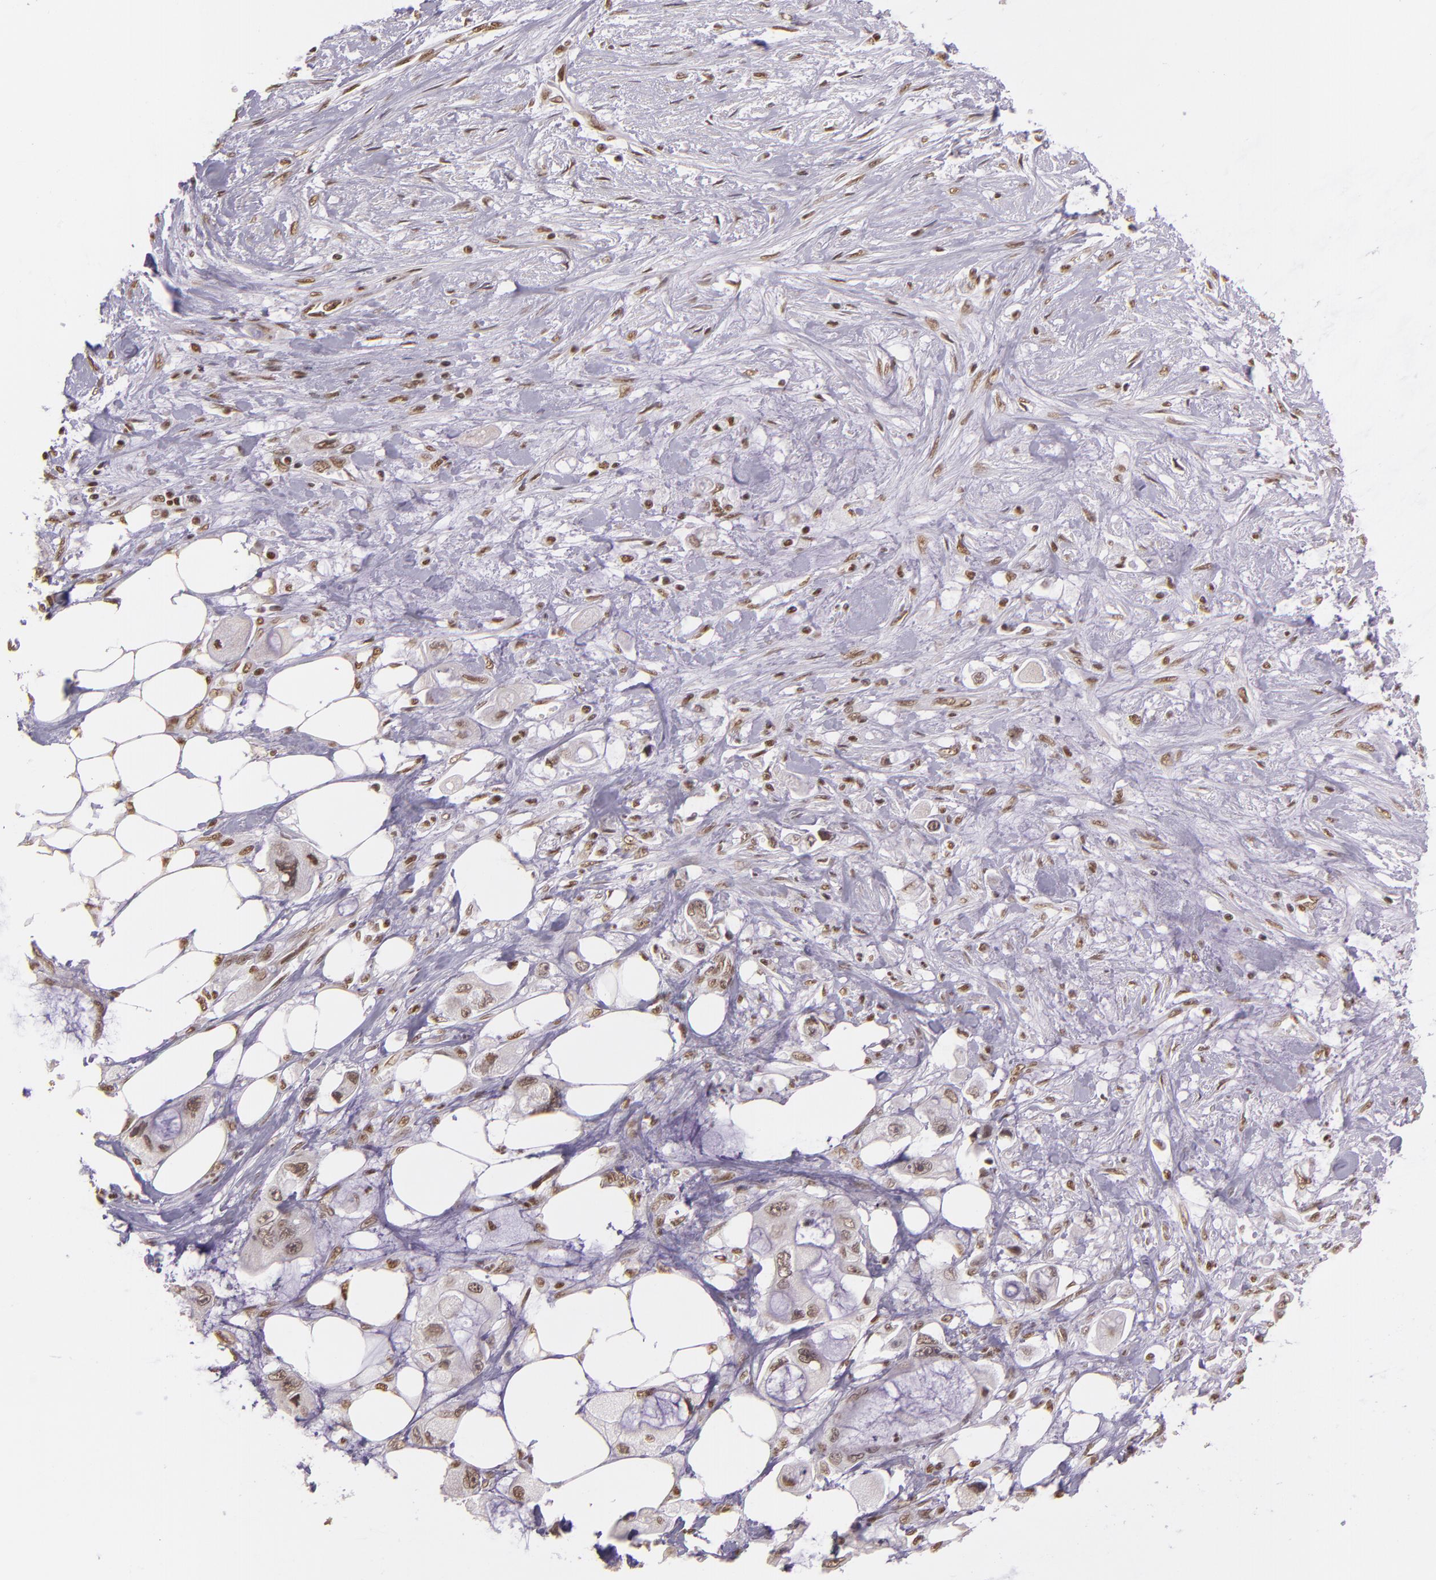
{"staining": {"intensity": "weak", "quantity": ">75%", "location": "nuclear"}, "tissue": "pancreatic cancer", "cell_type": "Tumor cells", "image_type": "cancer", "snomed": [{"axis": "morphology", "description": "Adenocarcinoma, NOS"}, {"axis": "topography", "description": "Pancreas"}, {"axis": "topography", "description": "Stomach, upper"}], "caption": "High-magnification brightfield microscopy of pancreatic adenocarcinoma stained with DAB (3,3'-diaminobenzidine) (brown) and counterstained with hematoxylin (blue). tumor cells exhibit weak nuclear positivity is identified in approximately>75% of cells.", "gene": "USF1", "patient": {"sex": "male", "age": 77}}